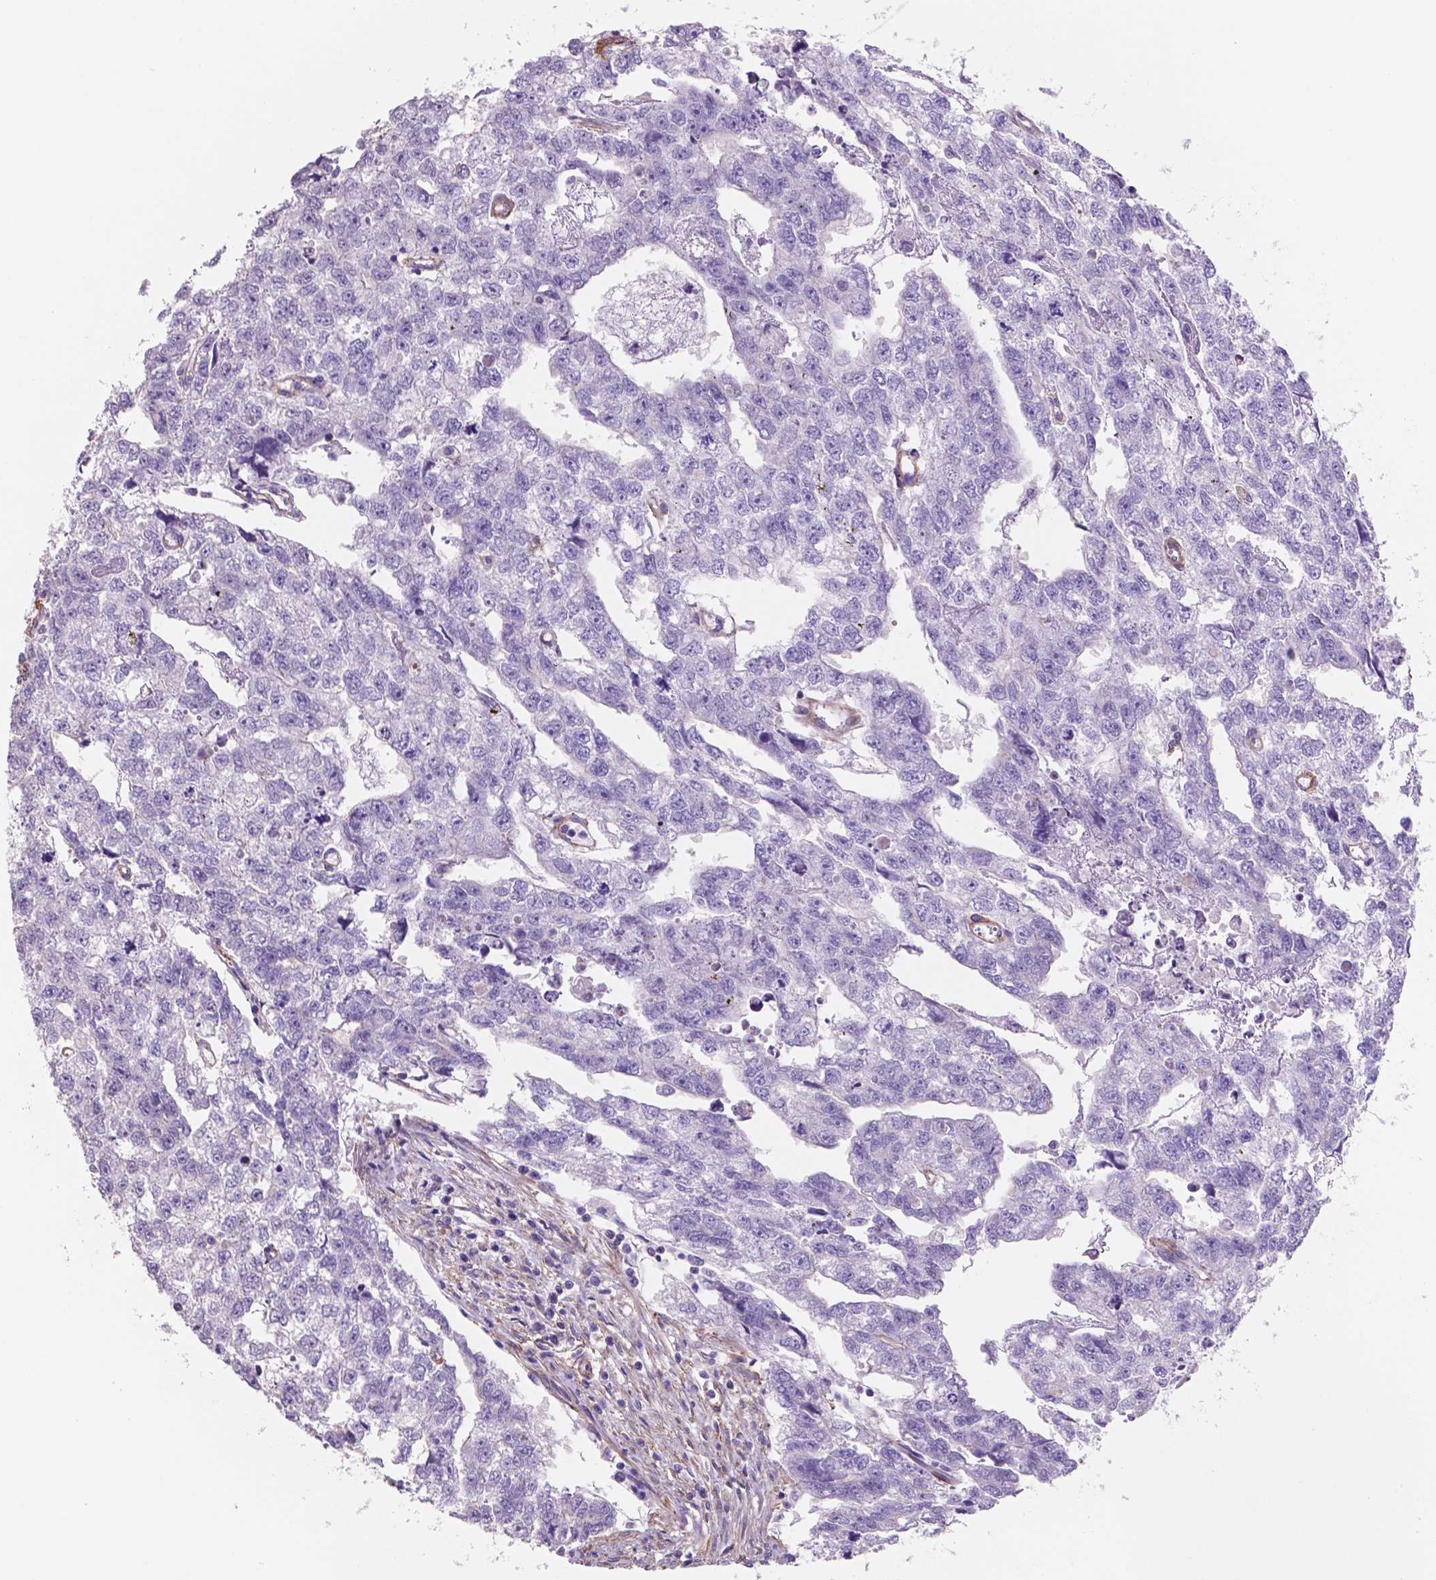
{"staining": {"intensity": "negative", "quantity": "none", "location": "none"}, "tissue": "testis cancer", "cell_type": "Tumor cells", "image_type": "cancer", "snomed": [{"axis": "morphology", "description": "Carcinoma, Embryonal, NOS"}, {"axis": "morphology", "description": "Teratoma, malignant, NOS"}, {"axis": "topography", "description": "Testis"}], "caption": "Testis cancer stained for a protein using immunohistochemistry exhibits no positivity tumor cells.", "gene": "TOR2A", "patient": {"sex": "male", "age": 44}}